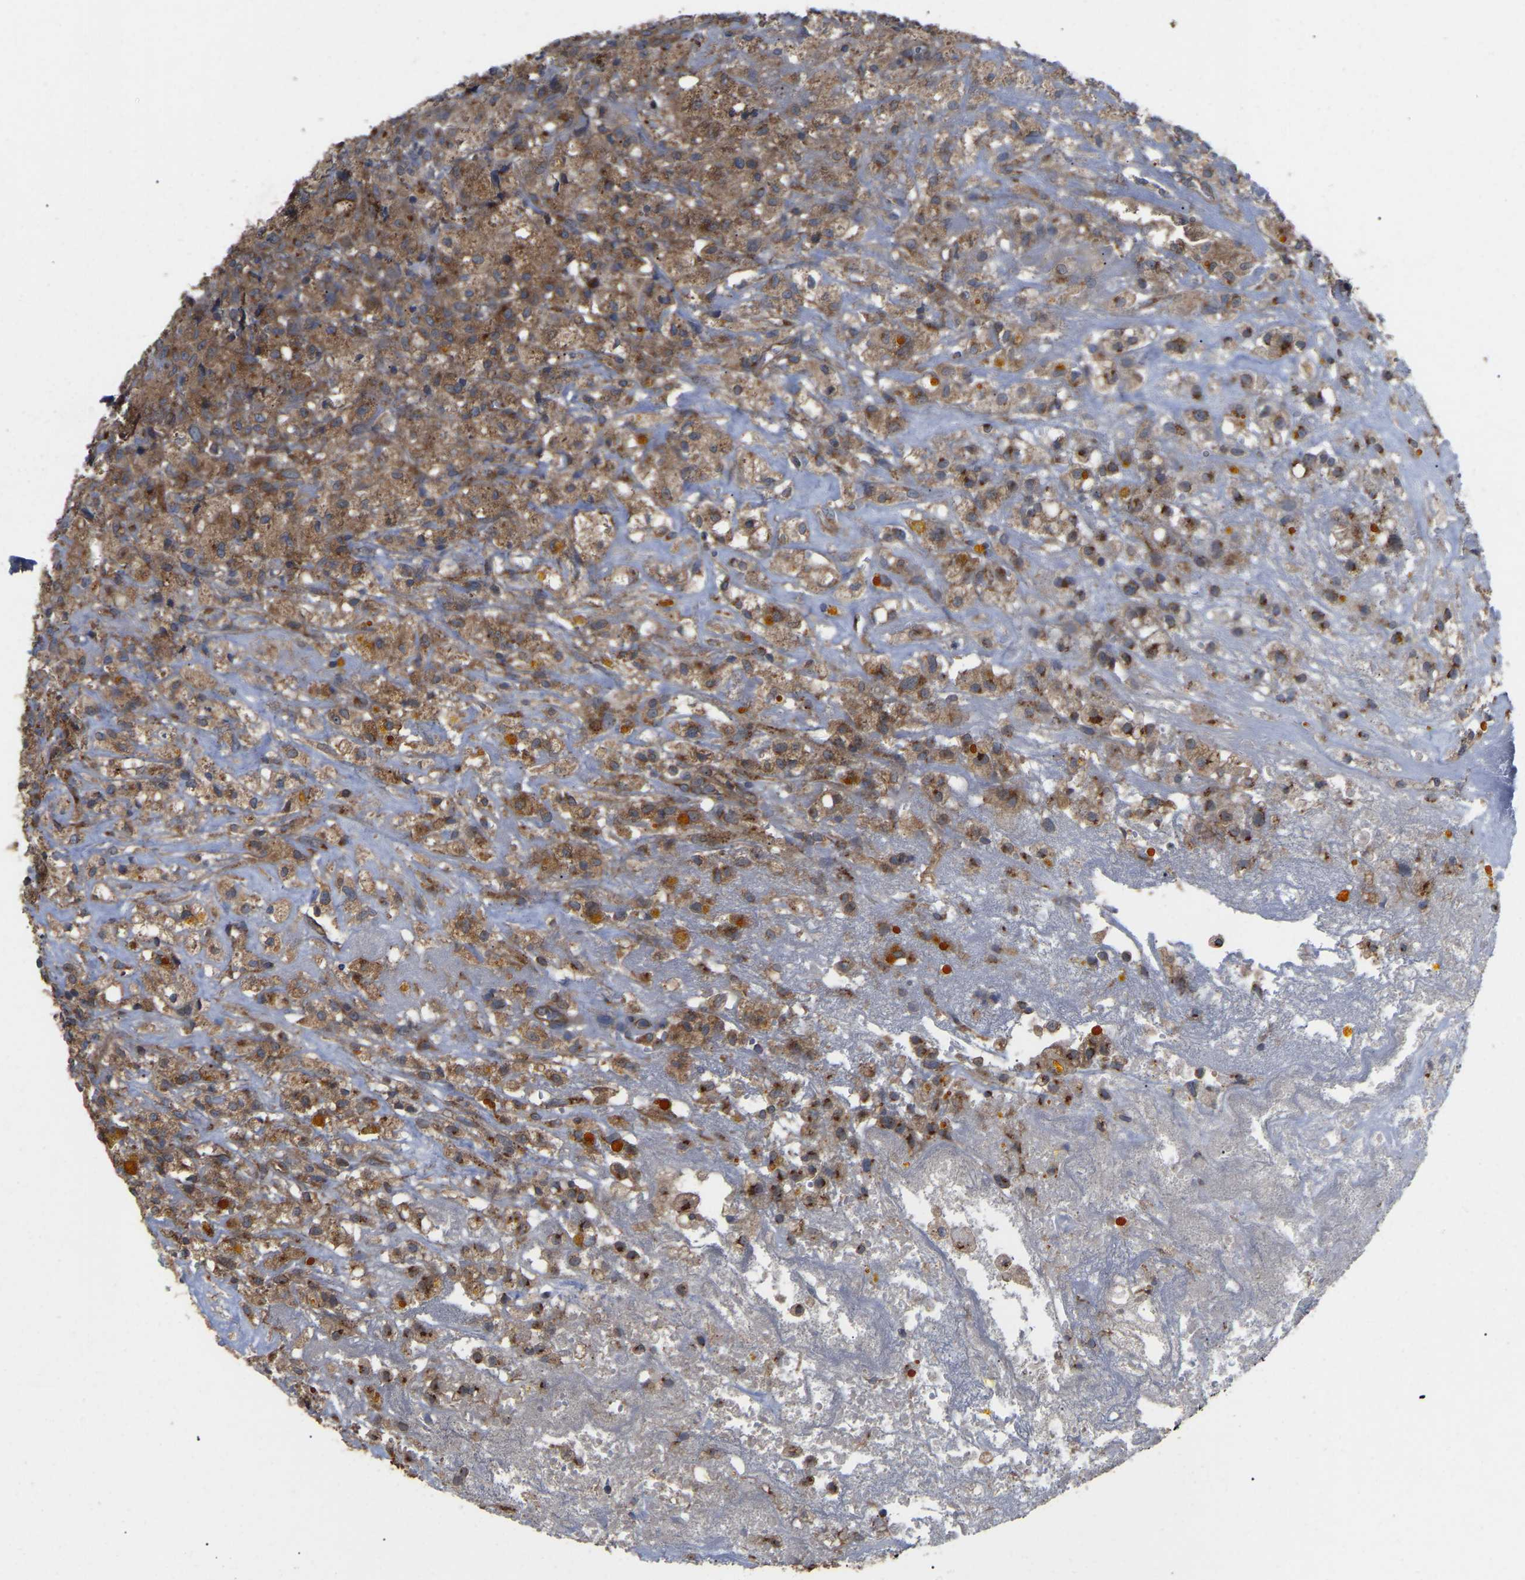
{"staining": {"intensity": "moderate", "quantity": ">75%", "location": "cytoplasmic/membranous"}, "tissue": "testis cancer", "cell_type": "Tumor cells", "image_type": "cancer", "snomed": [{"axis": "morphology", "description": "Carcinoma, Embryonal, NOS"}, {"axis": "topography", "description": "Testis"}], "caption": "Testis cancer tissue exhibits moderate cytoplasmic/membranous staining in about >75% of tumor cells", "gene": "GCC1", "patient": {"sex": "male", "age": 2}}